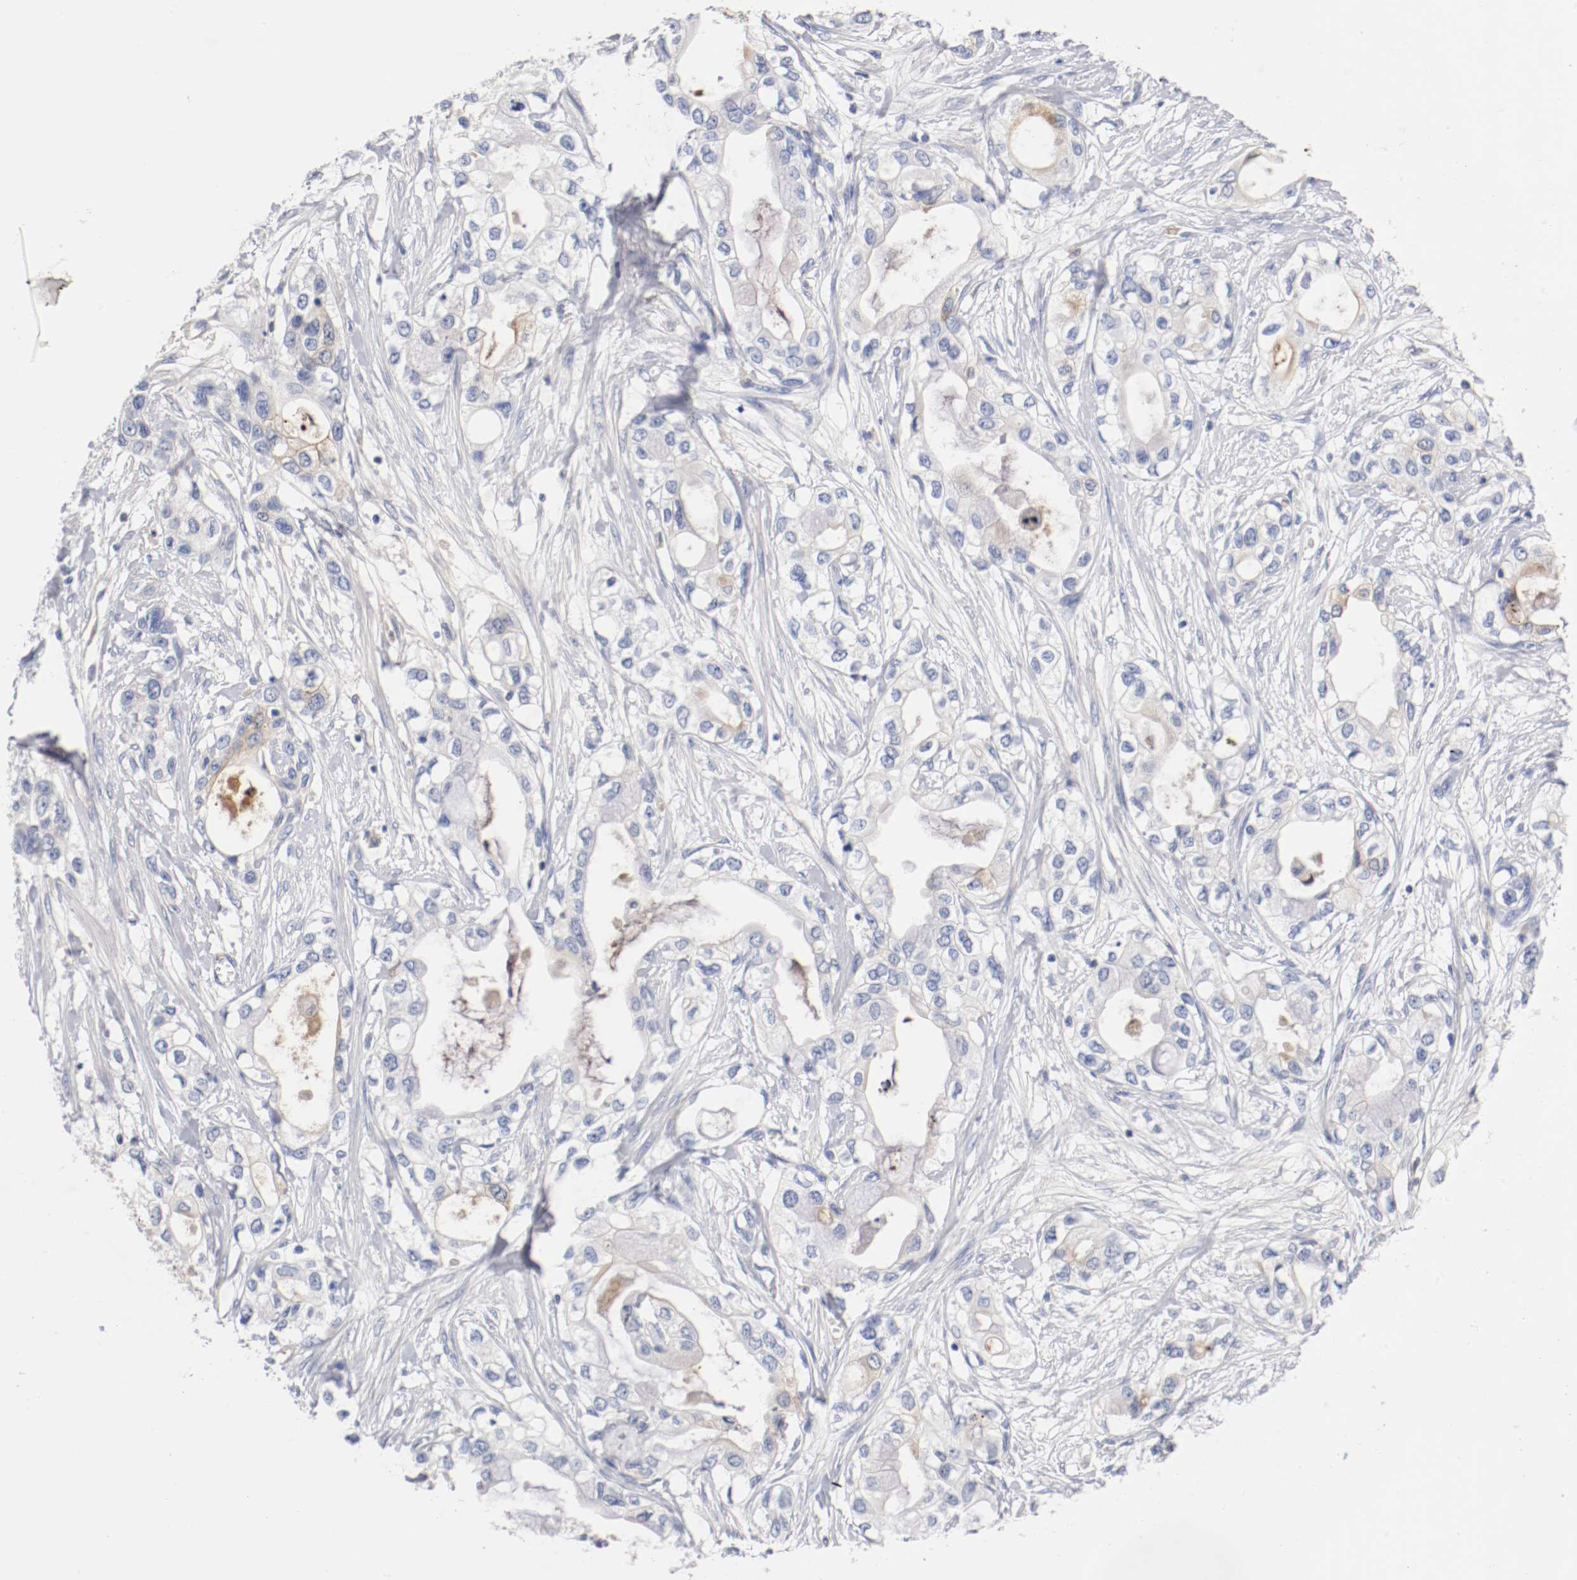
{"staining": {"intensity": "moderate", "quantity": "25%-75%", "location": "cytoplasmic/membranous"}, "tissue": "pancreatic cancer", "cell_type": "Tumor cells", "image_type": "cancer", "snomed": [{"axis": "morphology", "description": "Adenocarcinoma, NOS"}, {"axis": "topography", "description": "Pancreas"}], "caption": "Brown immunohistochemical staining in human pancreatic cancer reveals moderate cytoplasmic/membranous expression in about 25%-75% of tumor cells. (DAB IHC, brown staining for protein, blue staining for nuclei).", "gene": "FGFBP1", "patient": {"sex": "female", "age": 70}}